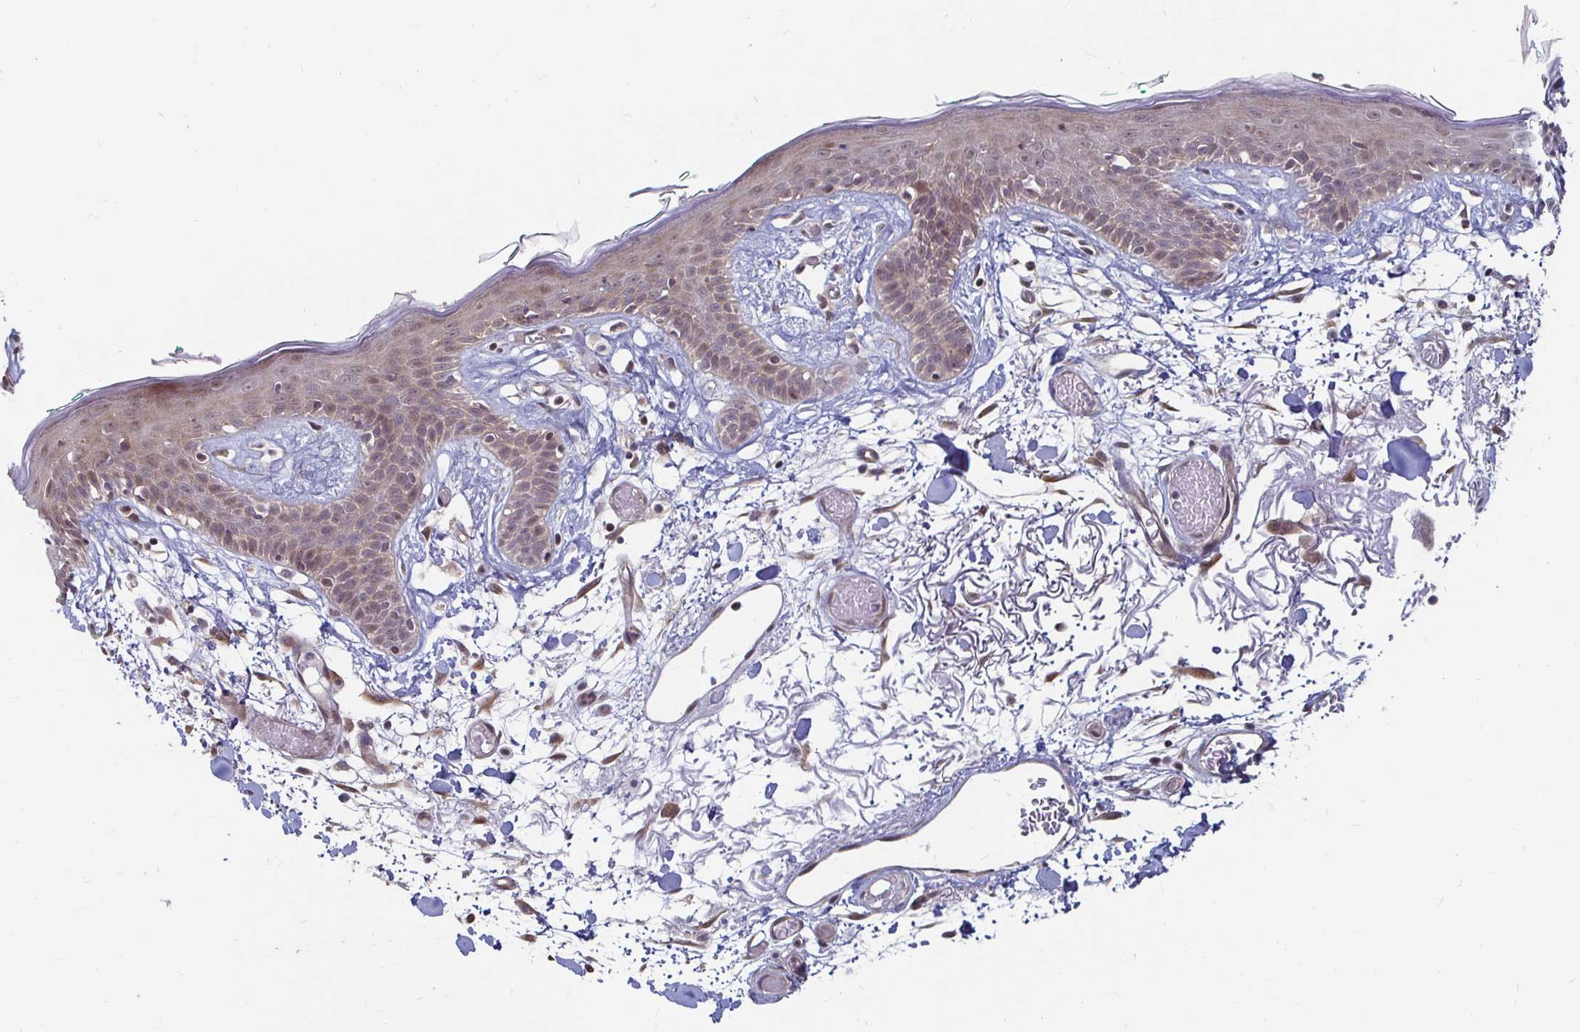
{"staining": {"intensity": "weak", "quantity": "25%-75%", "location": "cytoplasmic/membranous"}, "tissue": "skin", "cell_type": "Fibroblasts", "image_type": "normal", "snomed": [{"axis": "morphology", "description": "Normal tissue, NOS"}, {"axis": "topography", "description": "Skin"}], "caption": "This micrograph shows immunohistochemistry staining of benign human skin, with low weak cytoplasmic/membranous positivity in approximately 25%-75% of fibroblasts.", "gene": "CAPN11", "patient": {"sex": "male", "age": 79}}